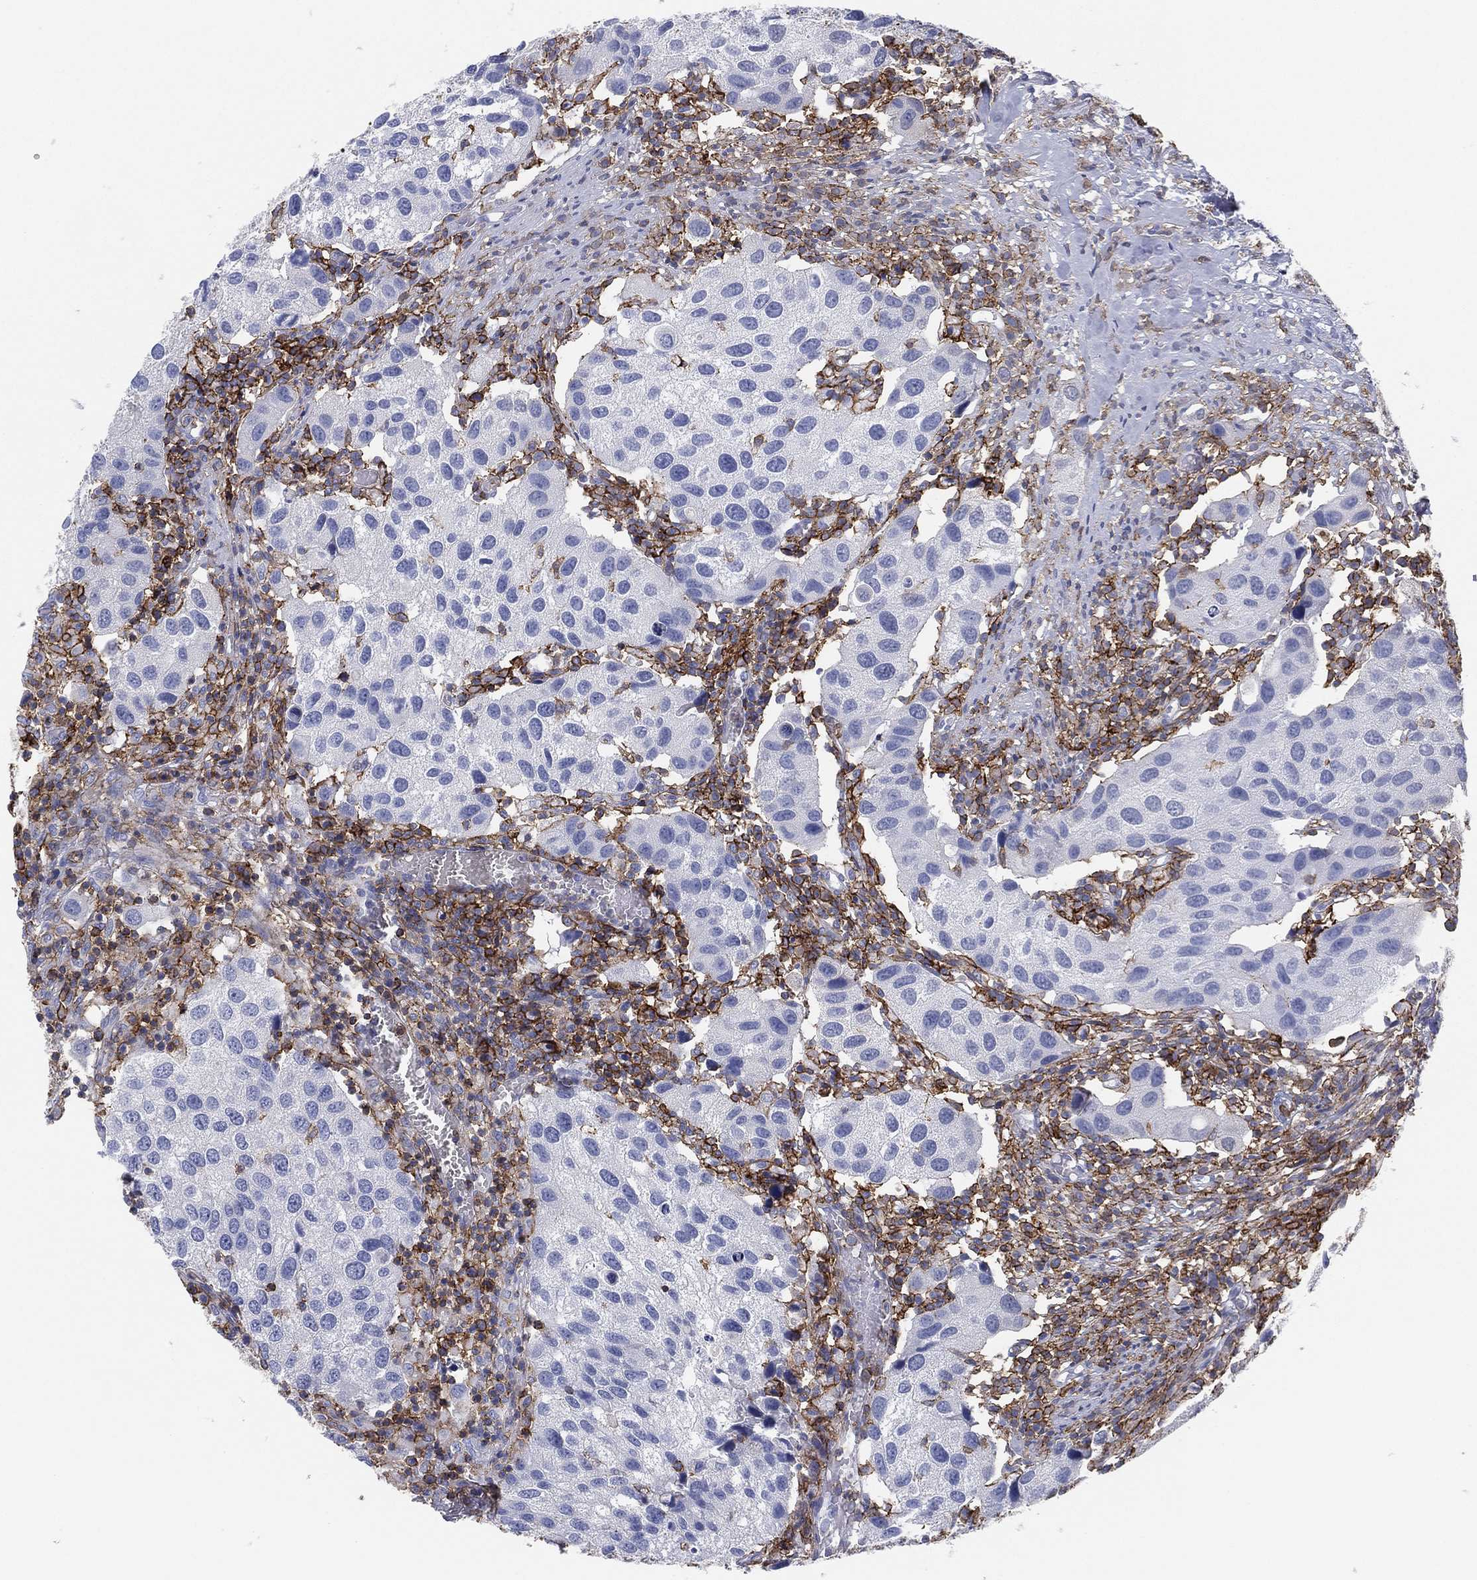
{"staining": {"intensity": "negative", "quantity": "none", "location": "none"}, "tissue": "urothelial cancer", "cell_type": "Tumor cells", "image_type": "cancer", "snomed": [{"axis": "morphology", "description": "Urothelial carcinoma, High grade"}, {"axis": "topography", "description": "Urinary bladder"}], "caption": "DAB immunohistochemical staining of high-grade urothelial carcinoma demonstrates no significant expression in tumor cells.", "gene": "SELPLG", "patient": {"sex": "male", "age": 79}}